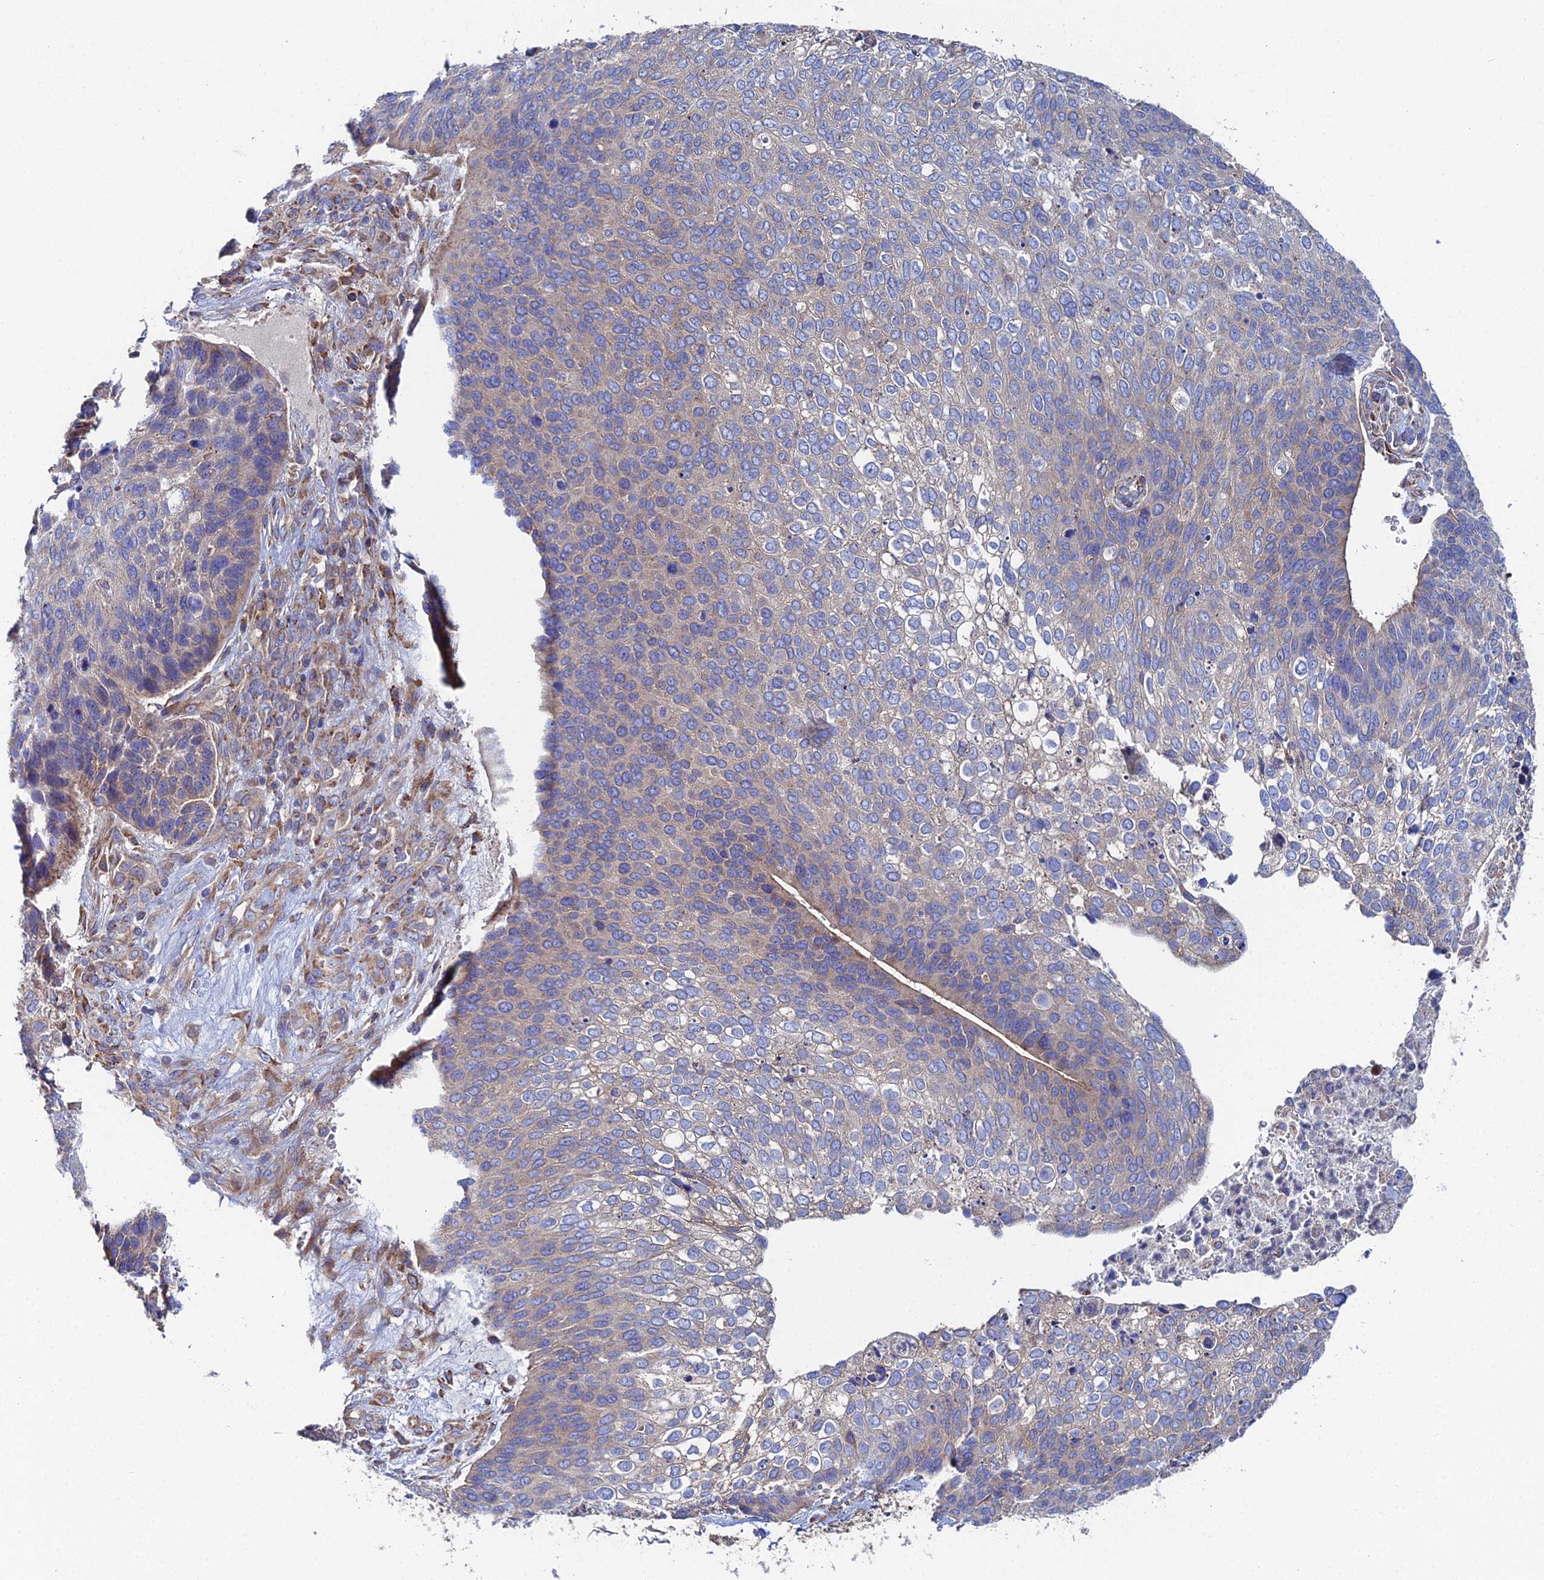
{"staining": {"intensity": "negative", "quantity": "none", "location": "none"}, "tissue": "skin cancer", "cell_type": "Tumor cells", "image_type": "cancer", "snomed": [{"axis": "morphology", "description": "Basal cell carcinoma"}, {"axis": "topography", "description": "Skin"}], "caption": "Protein analysis of skin basal cell carcinoma displays no significant staining in tumor cells.", "gene": "CLCN3", "patient": {"sex": "female", "age": 74}}